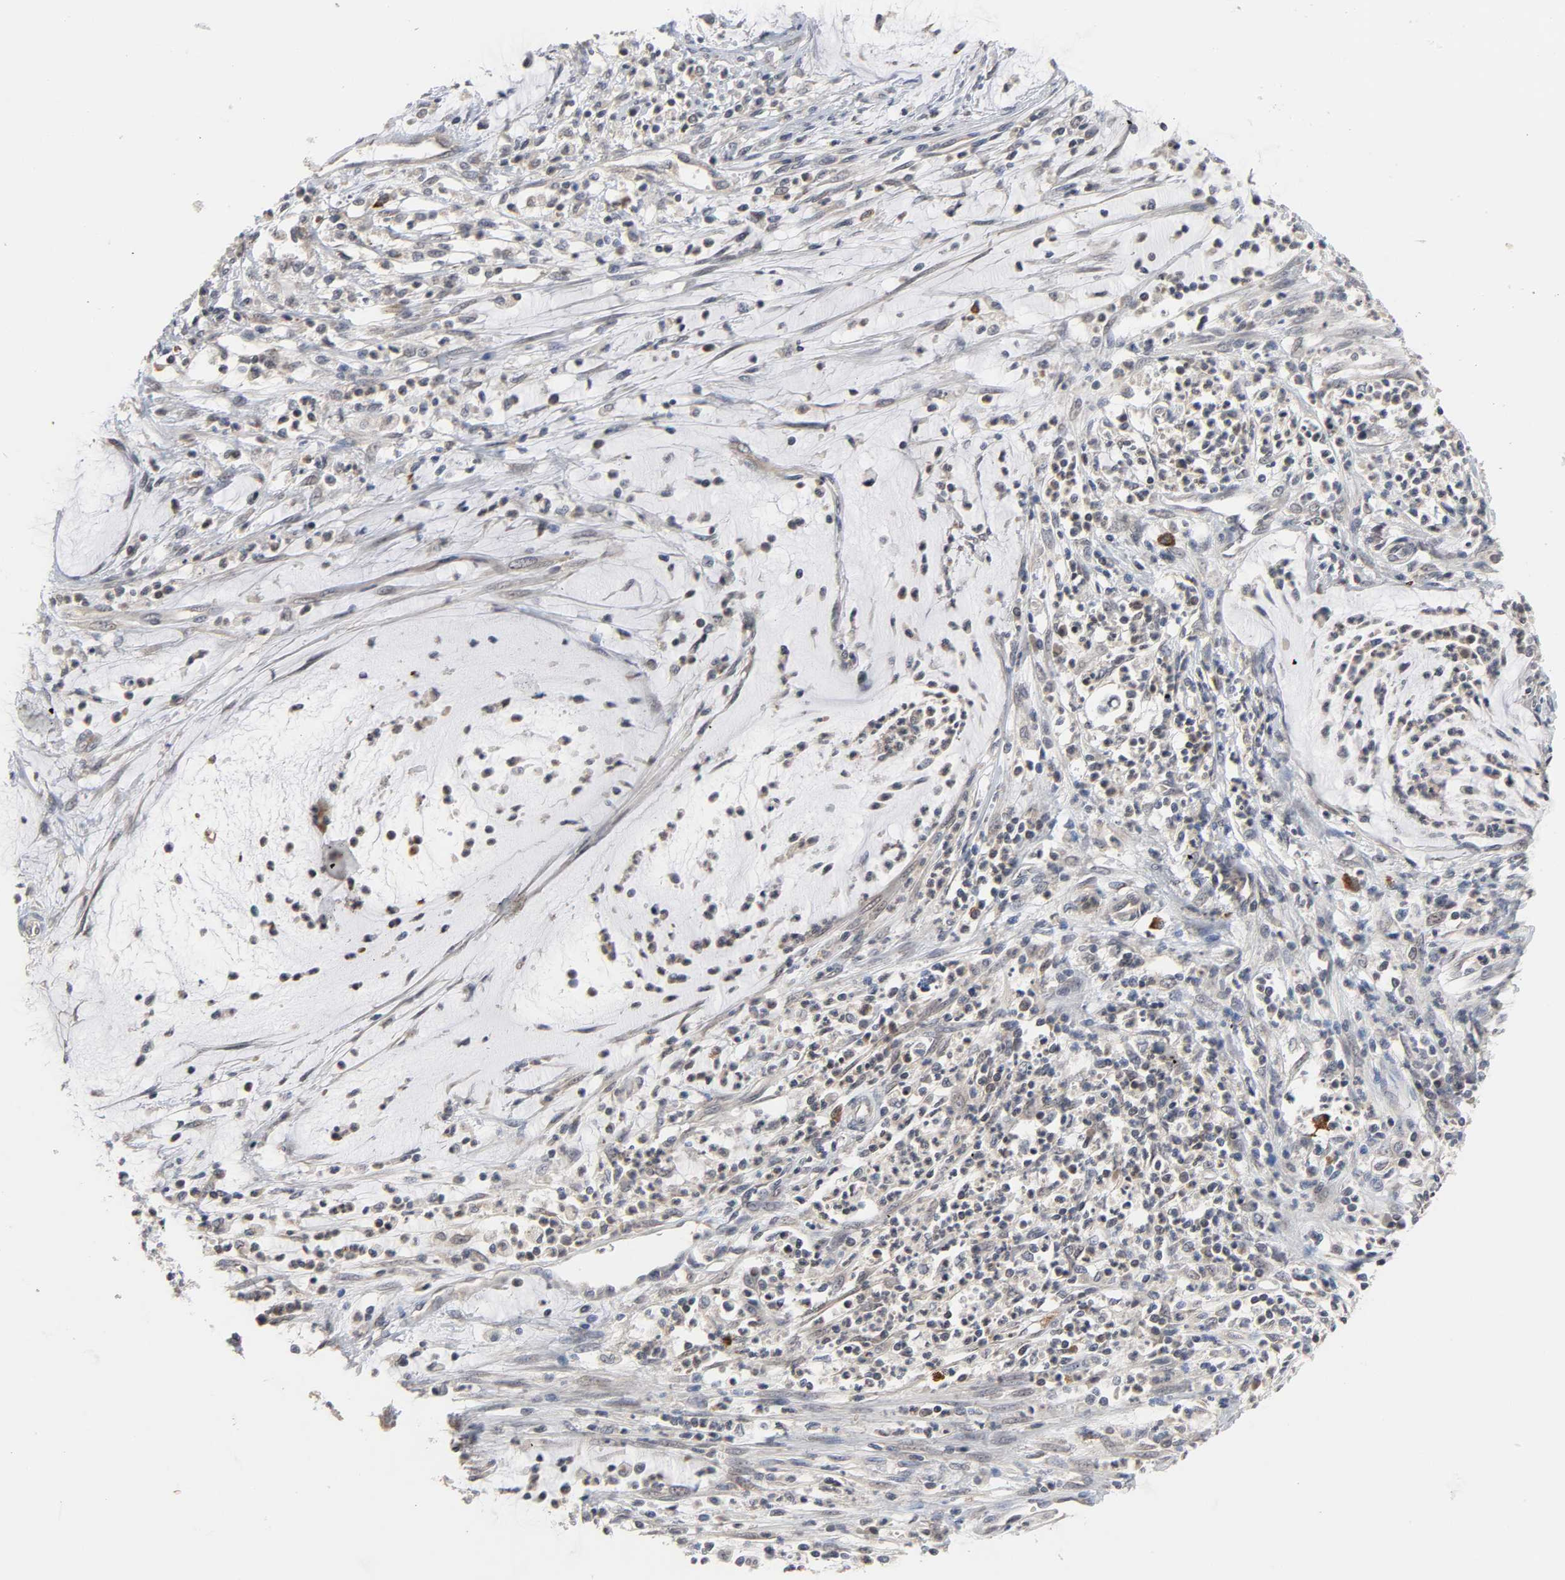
{"staining": {"intensity": "negative", "quantity": "none", "location": "none"}, "tissue": "cervical cancer", "cell_type": "Tumor cells", "image_type": "cancer", "snomed": [{"axis": "morphology", "description": "Adenocarcinoma, NOS"}, {"axis": "topography", "description": "Cervix"}], "caption": "High power microscopy photomicrograph of an IHC image of cervical cancer (adenocarcinoma), revealing no significant positivity in tumor cells.", "gene": "CCDC175", "patient": {"sex": "female", "age": 36}}